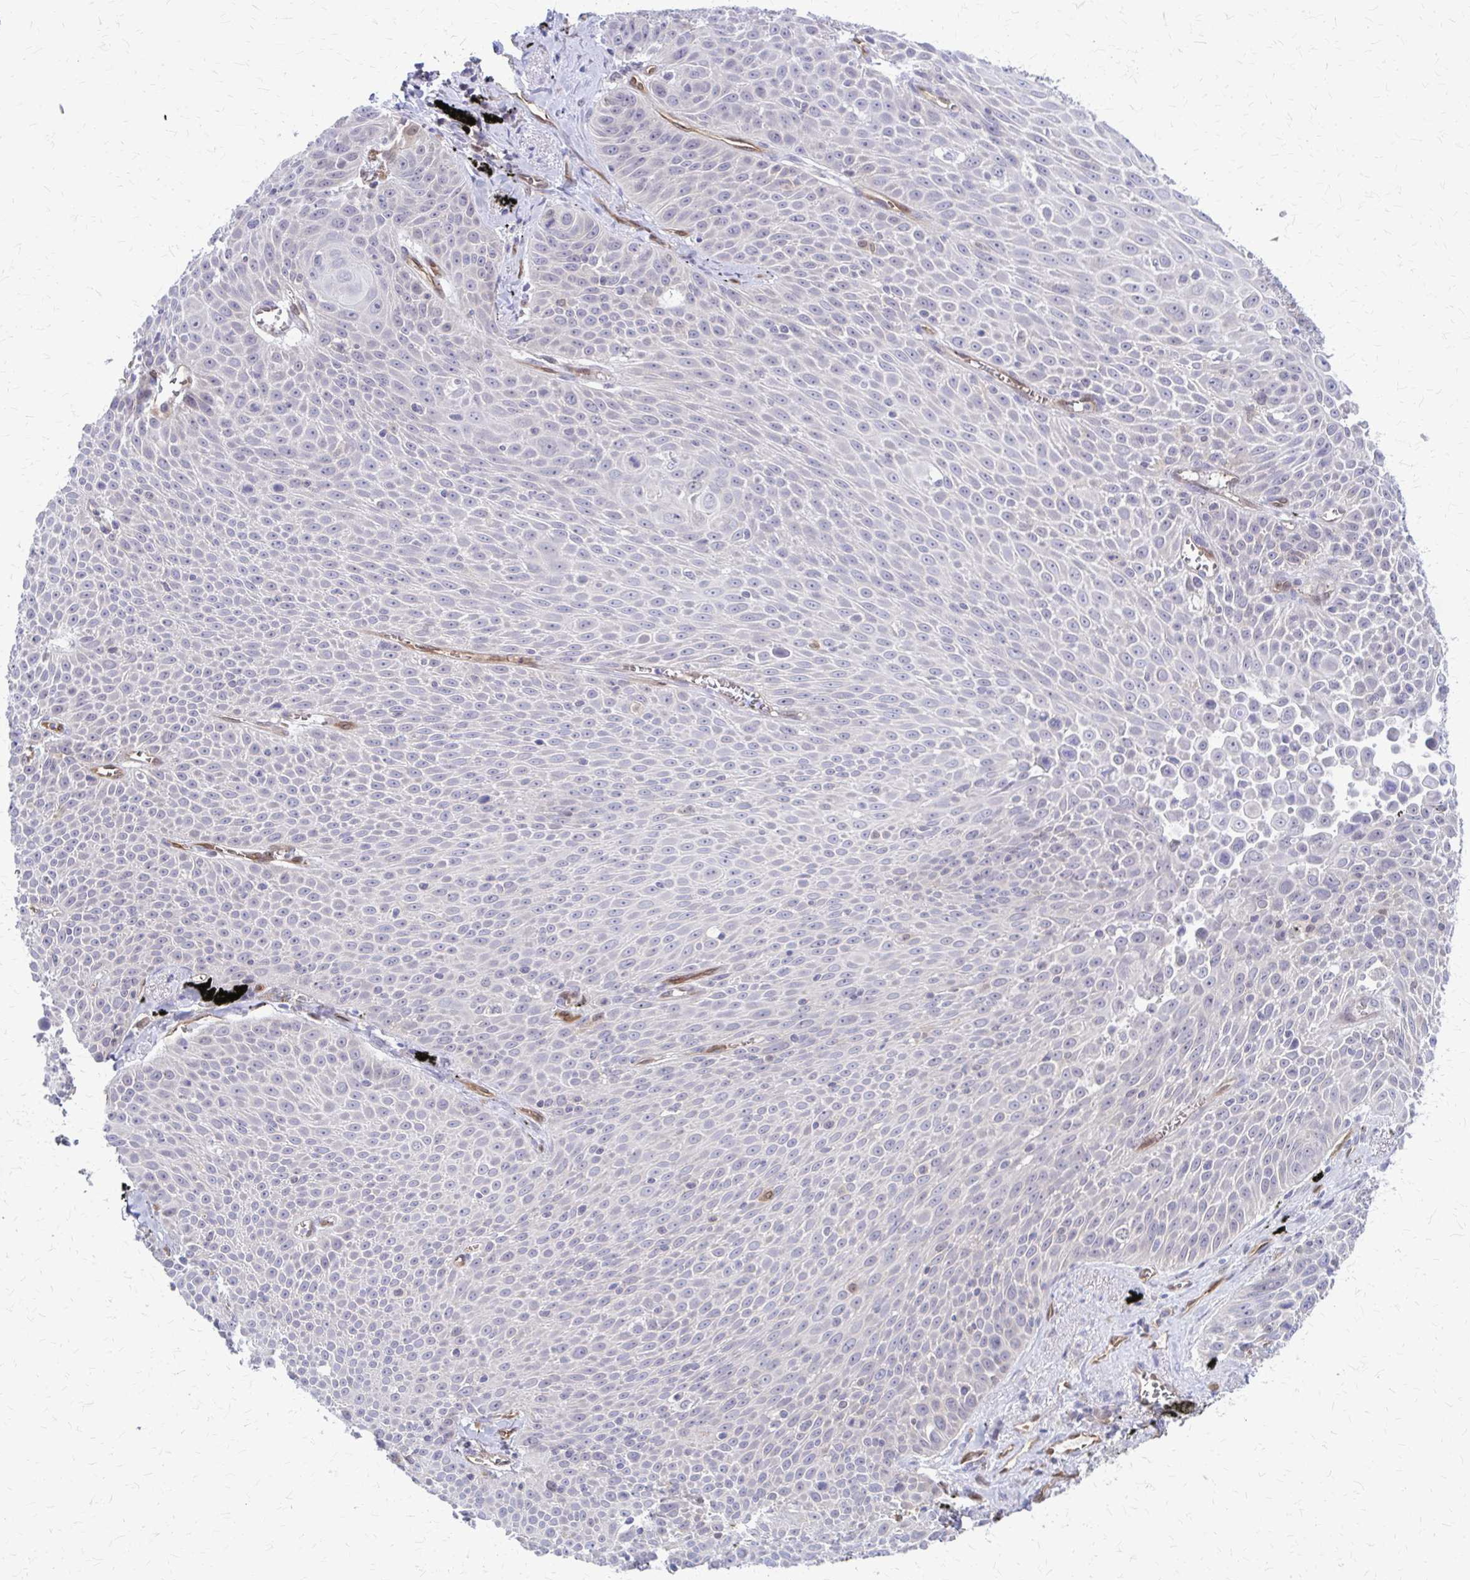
{"staining": {"intensity": "negative", "quantity": "none", "location": "none"}, "tissue": "lung cancer", "cell_type": "Tumor cells", "image_type": "cancer", "snomed": [{"axis": "morphology", "description": "Squamous cell carcinoma, NOS"}, {"axis": "morphology", "description": "Squamous cell carcinoma, metastatic, NOS"}, {"axis": "topography", "description": "Lymph node"}, {"axis": "topography", "description": "Lung"}], "caption": "High power microscopy photomicrograph of an IHC histopathology image of metastatic squamous cell carcinoma (lung), revealing no significant positivity in tumor cells.", "gene": "CLIC2", "patient": {"sex": "female", "age": 62}}